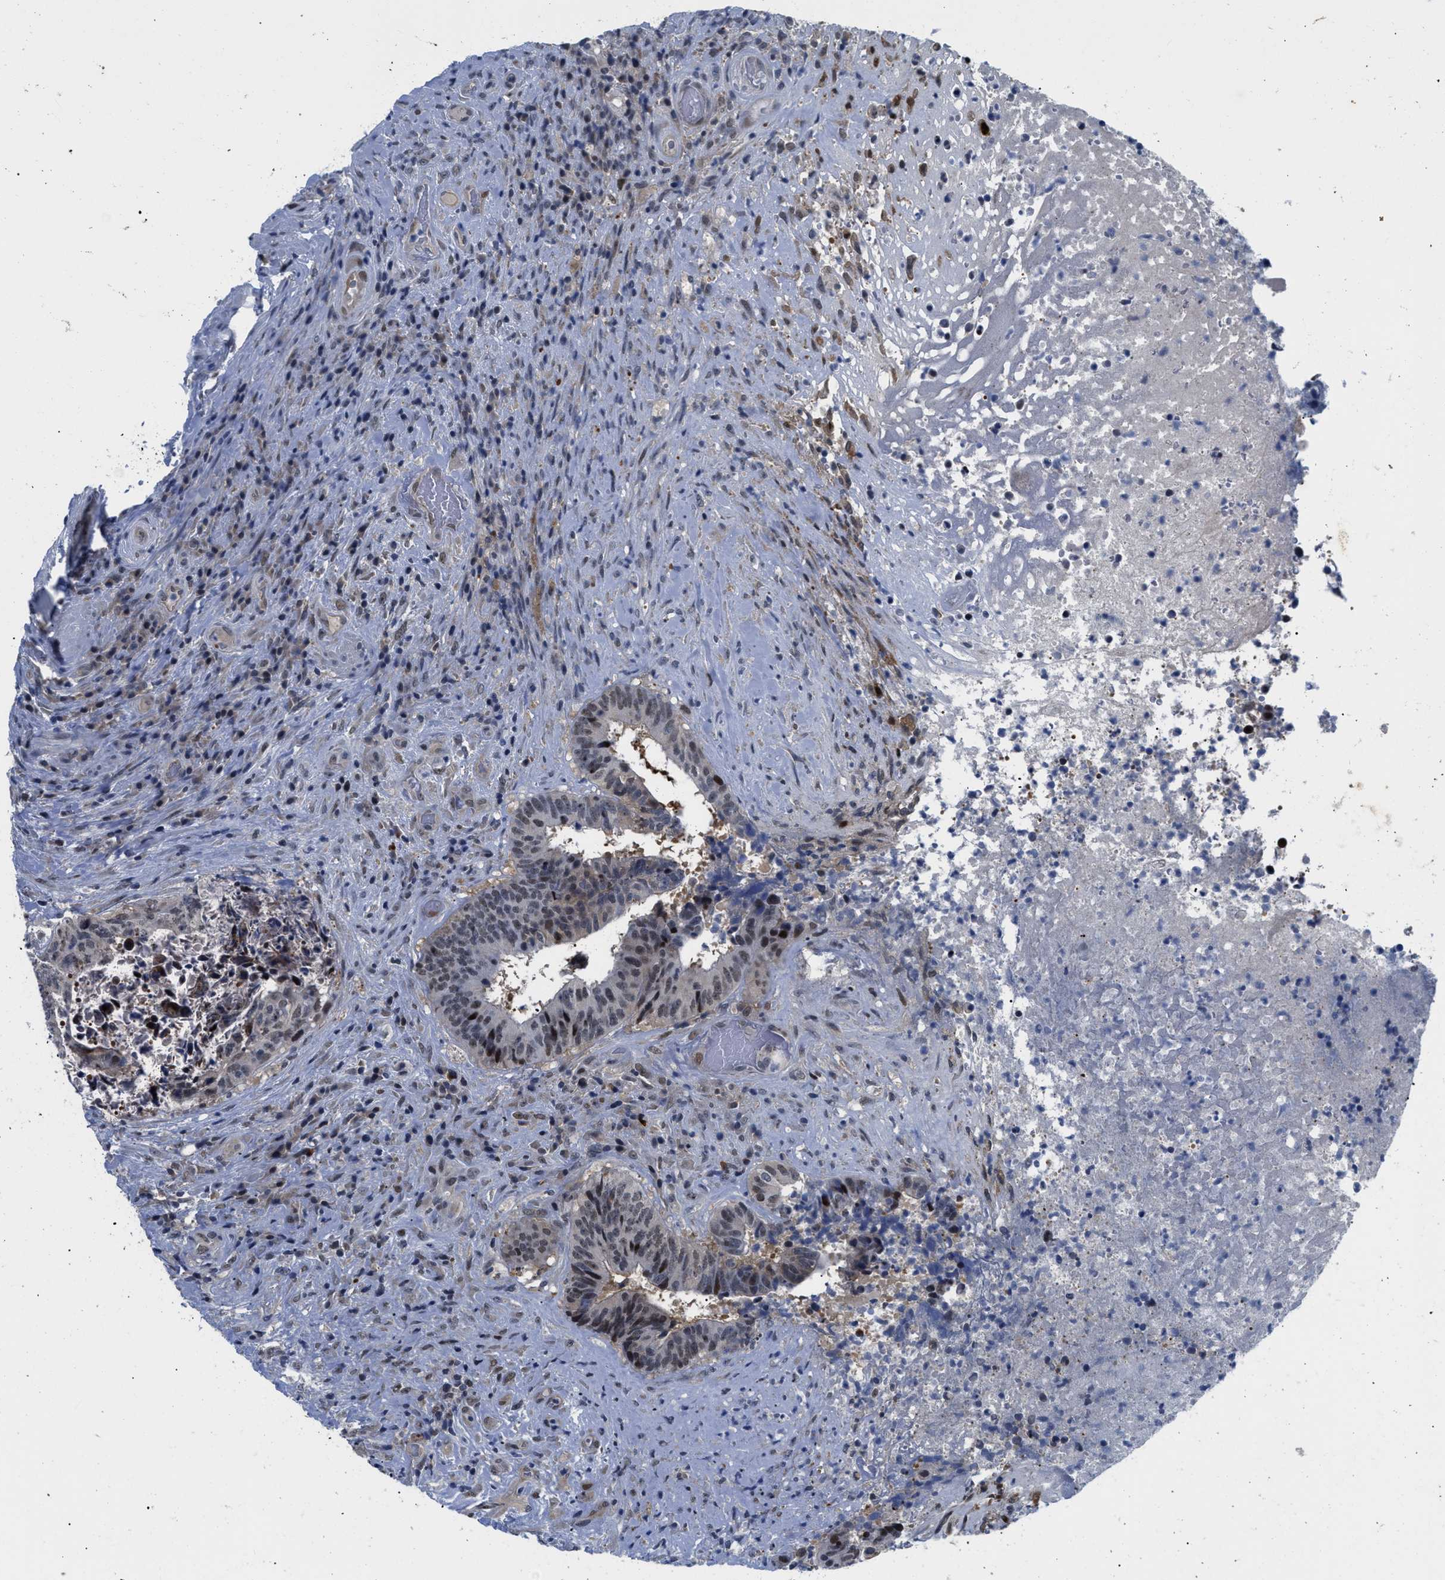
{"staining": {"intensity": "moderate", "quantity": "<25%", "location": "nuclear"}, "tissue": "colorectal cancer", "cell_type": "Tumor cells", "image_type": "cancer", "snomed": [{"axis": "morphology", "description": "Adenocarcinoma, NOS"}, {"axis": "topography", "description": "Rectum"}], "caption": "DAB immunohistochemical staining of adenocarcinoma (colorectal) demonstrates moderate nuclear protein positivity in about <25% of tumor cells.", "gene": "SLC29A2", "patient": {"sex": "male", "age": 72}}